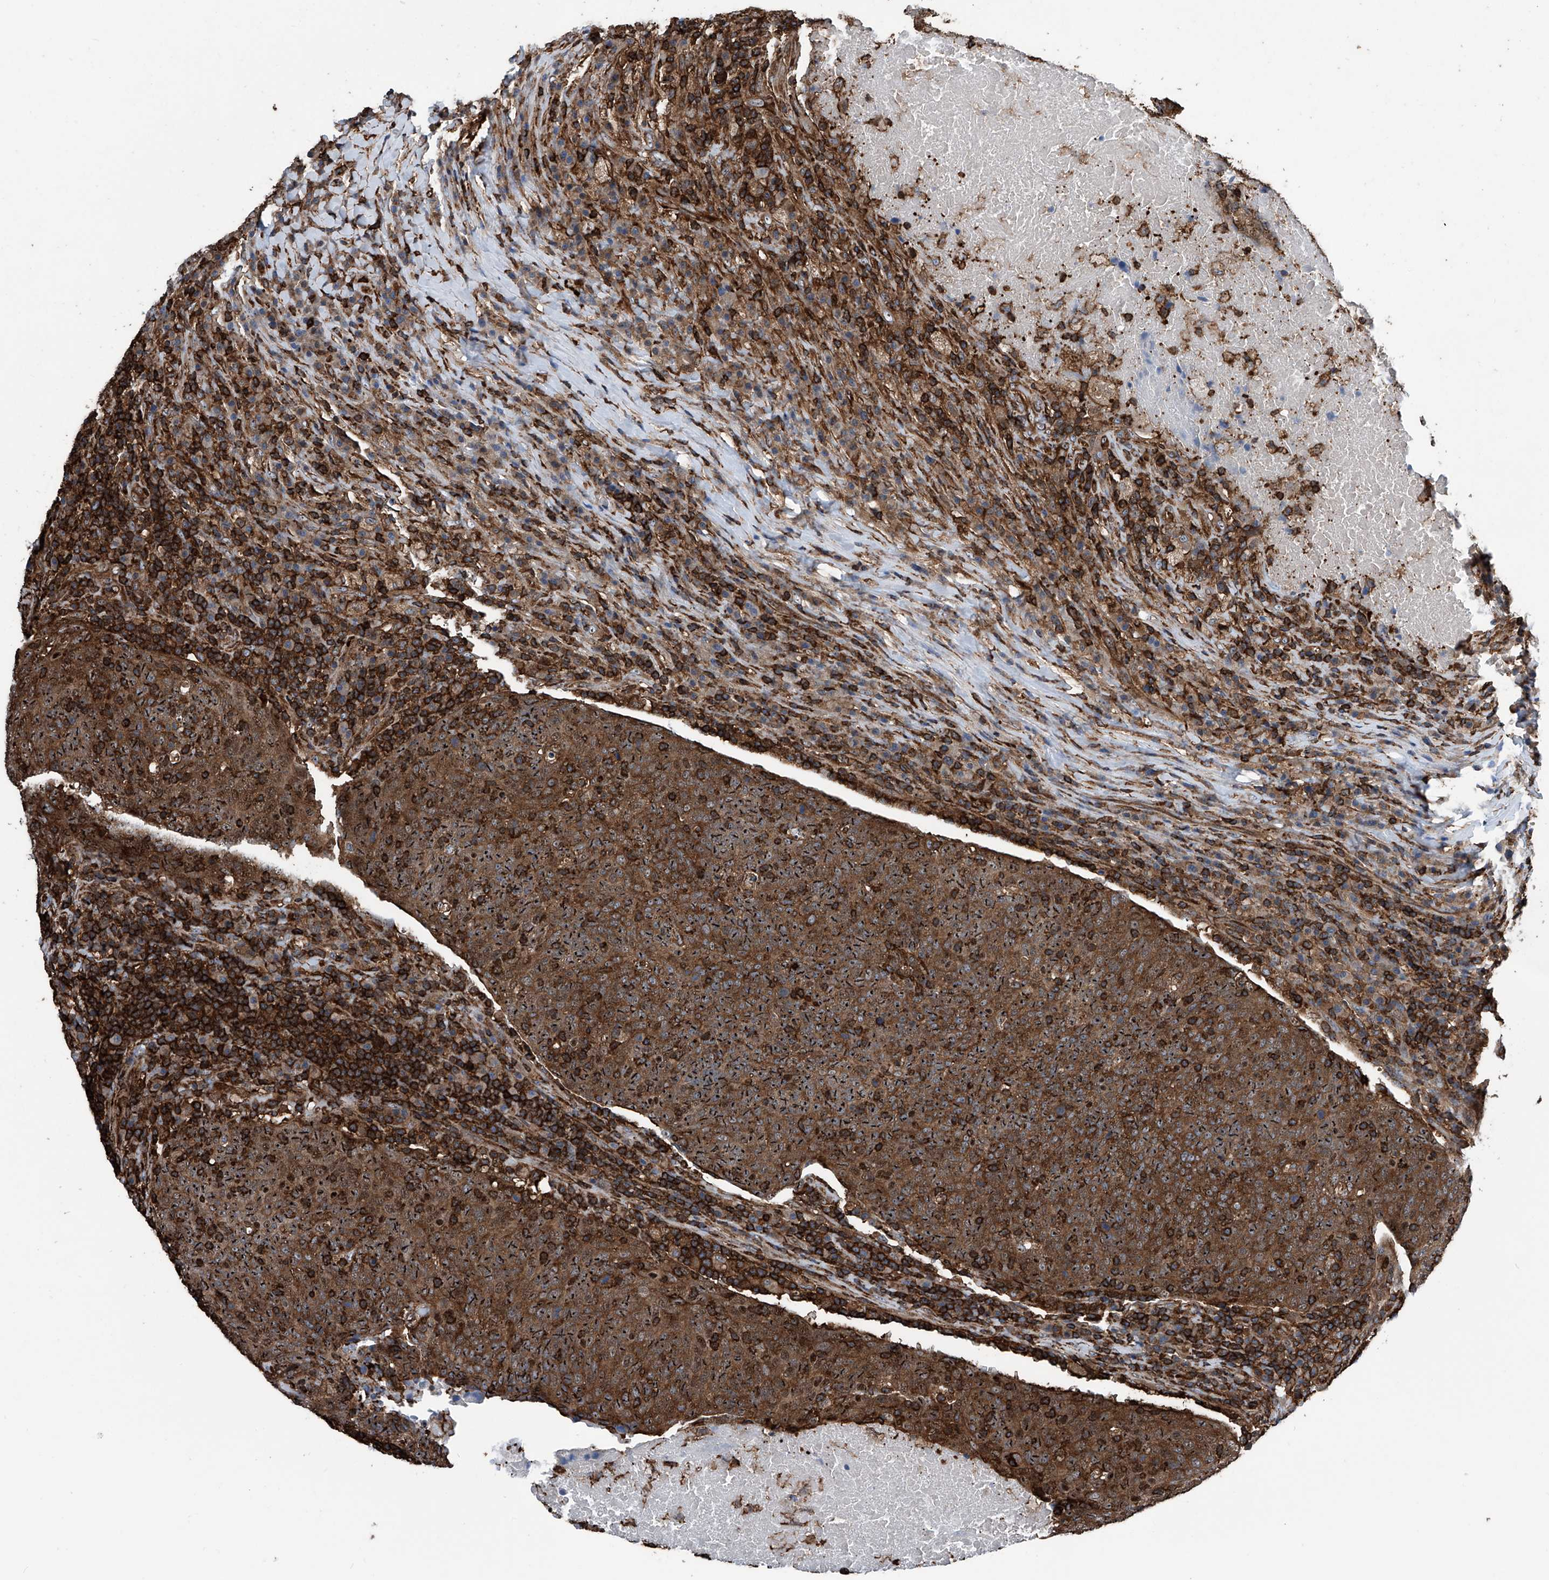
{"staining": {"intensity": "moderate", "quantity": ">75%", "location": "cytoplasmic/membranous,nuclear"}, "tissue": "head and neck cancer", "cell_type": "Tumor cells", "image_type": "cancer", "snomed": [{"axis": "morphology", "description": "Squamous cell carcinoma, NOS"}, {"axis": "morphology", "description": "Squamous cell carcinoma, metastatic, NOS"}, {"axis": "topography", "description": "Lymph node"}, {"axis": "topography", "description": "Head-Neck"}], "caption": "Tumor cells show moderate cytoplasmic/membranous and nuclear expression in about >75% of cells in head and neck squamous cell carcinoma. (Brightfield microscopy of DAB IHC at high magnification).", "gene": "ZNF484", "patient": {"sex": "male", "age": 62}}